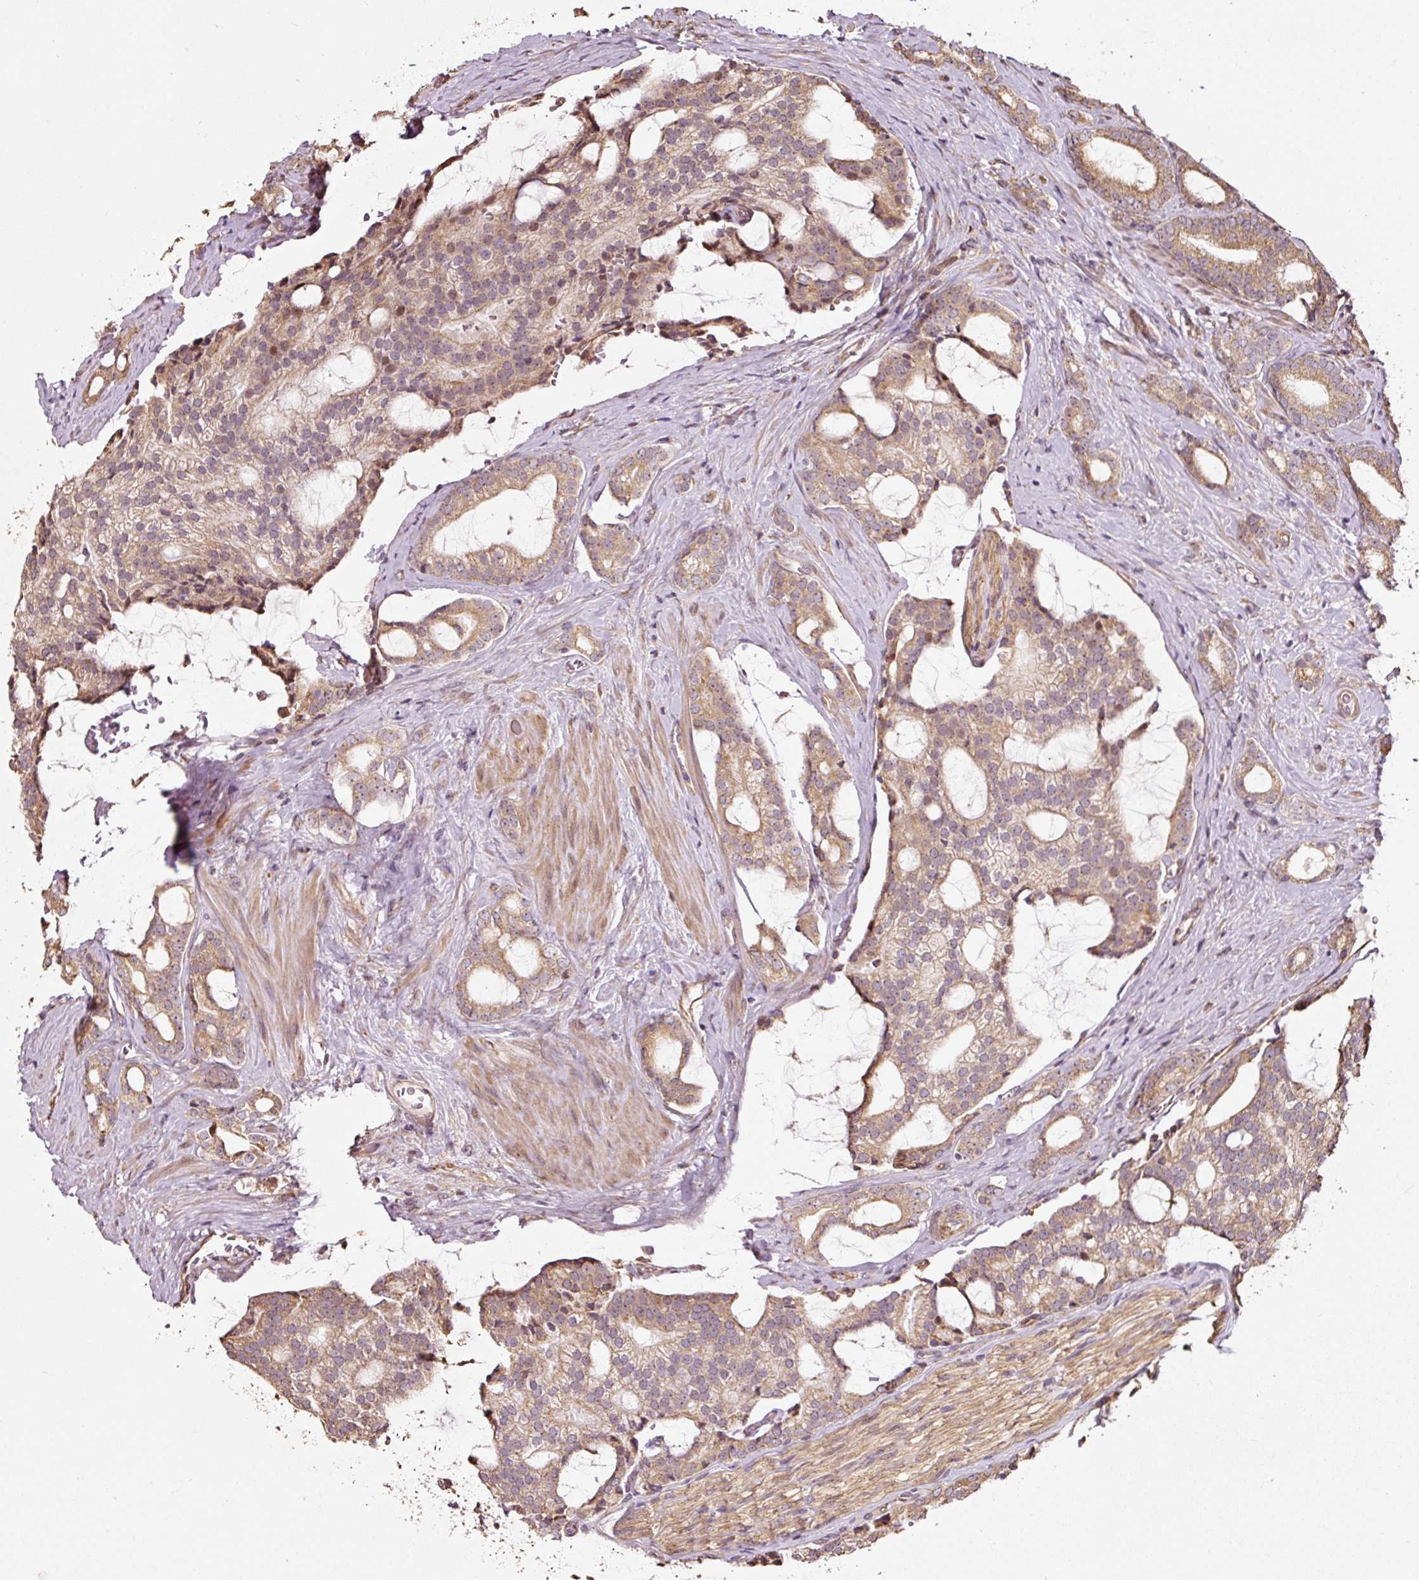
{"staining": {"intensity": "weak", "quantity": ">75%", "location": "cytoplasmic/membranous,nuclear"}, "tissue": "prostate cancer", "cell_type": "Tumor cells", "image_type": "cancer", "snomed": [{"axis": "morphology", "description": "Adenocarcinoma, High grade"}, {"axis": "topography", "description": "Prostate"}], "caption": "Immunohistochemistry (IHC) (DAB (3,3'-diaminobenzidine)) staining of prostate high-grade adenocarcinoma demonstrates weak cytoplasmic/membranous and nuclear protein expression in about >75% of tumor cells.", "gene": "ETF1", "patient": {"sex": "male", "age": 63}}